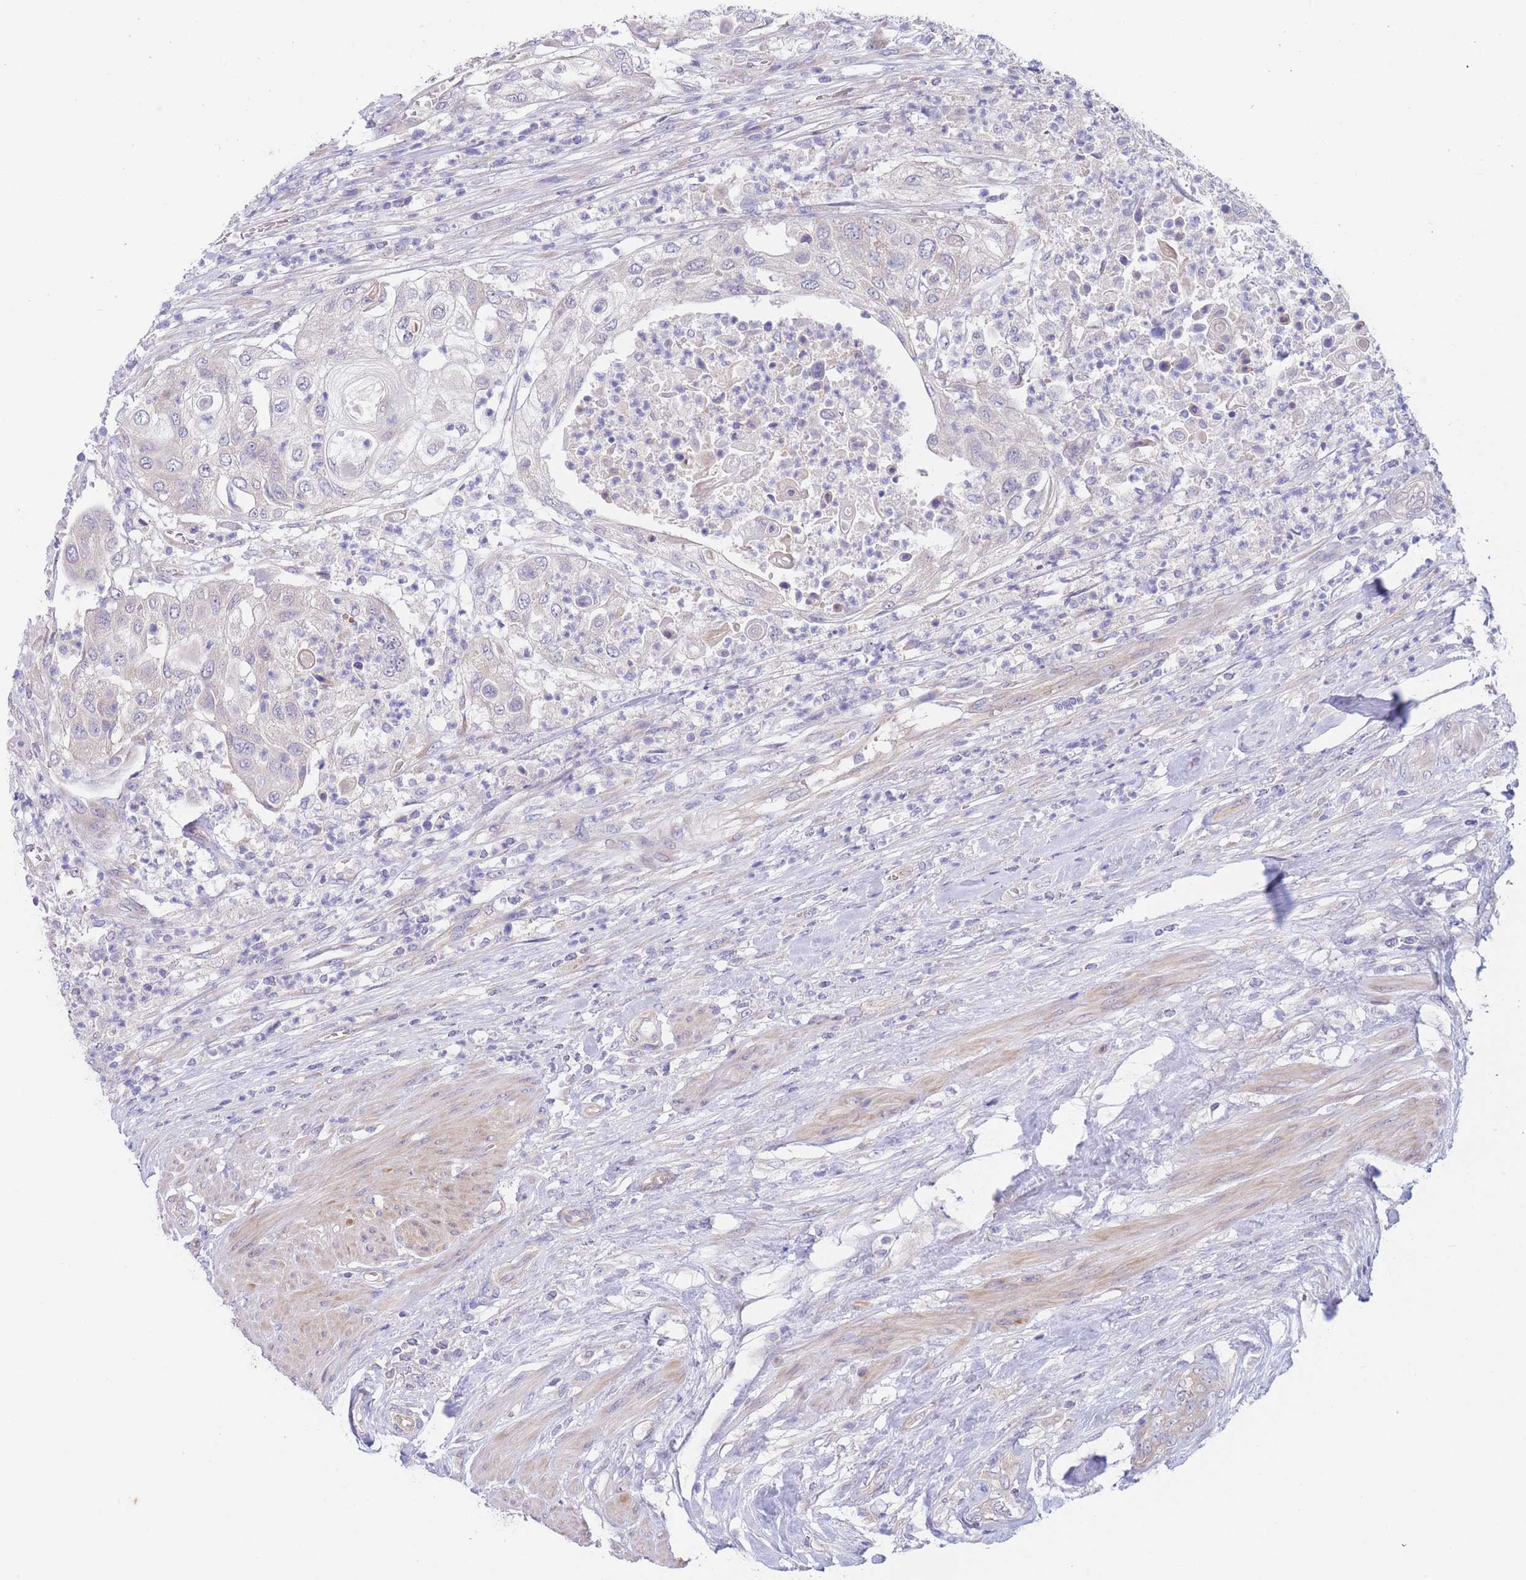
{"staining": {"intensity": "negative", "quantity": "none", "location": "none"}, "tissue": "urothelial cancer", "cell_type": "Tumor cells", "image_type": "cancer", "snomed": [{"axis": "morphology", "description": "Urothelial carcinoma, High grade"}, {"axis": "topography", "description": "Urinary bladder"}], "caption": "An immunohistochemistry (IHC) micrograph of urothelial cancer is shown. There is no staining in tumor cells of urothelial cancer.", "gene": "ZNF281", "patient": {"sex": "female", "age": 79}}